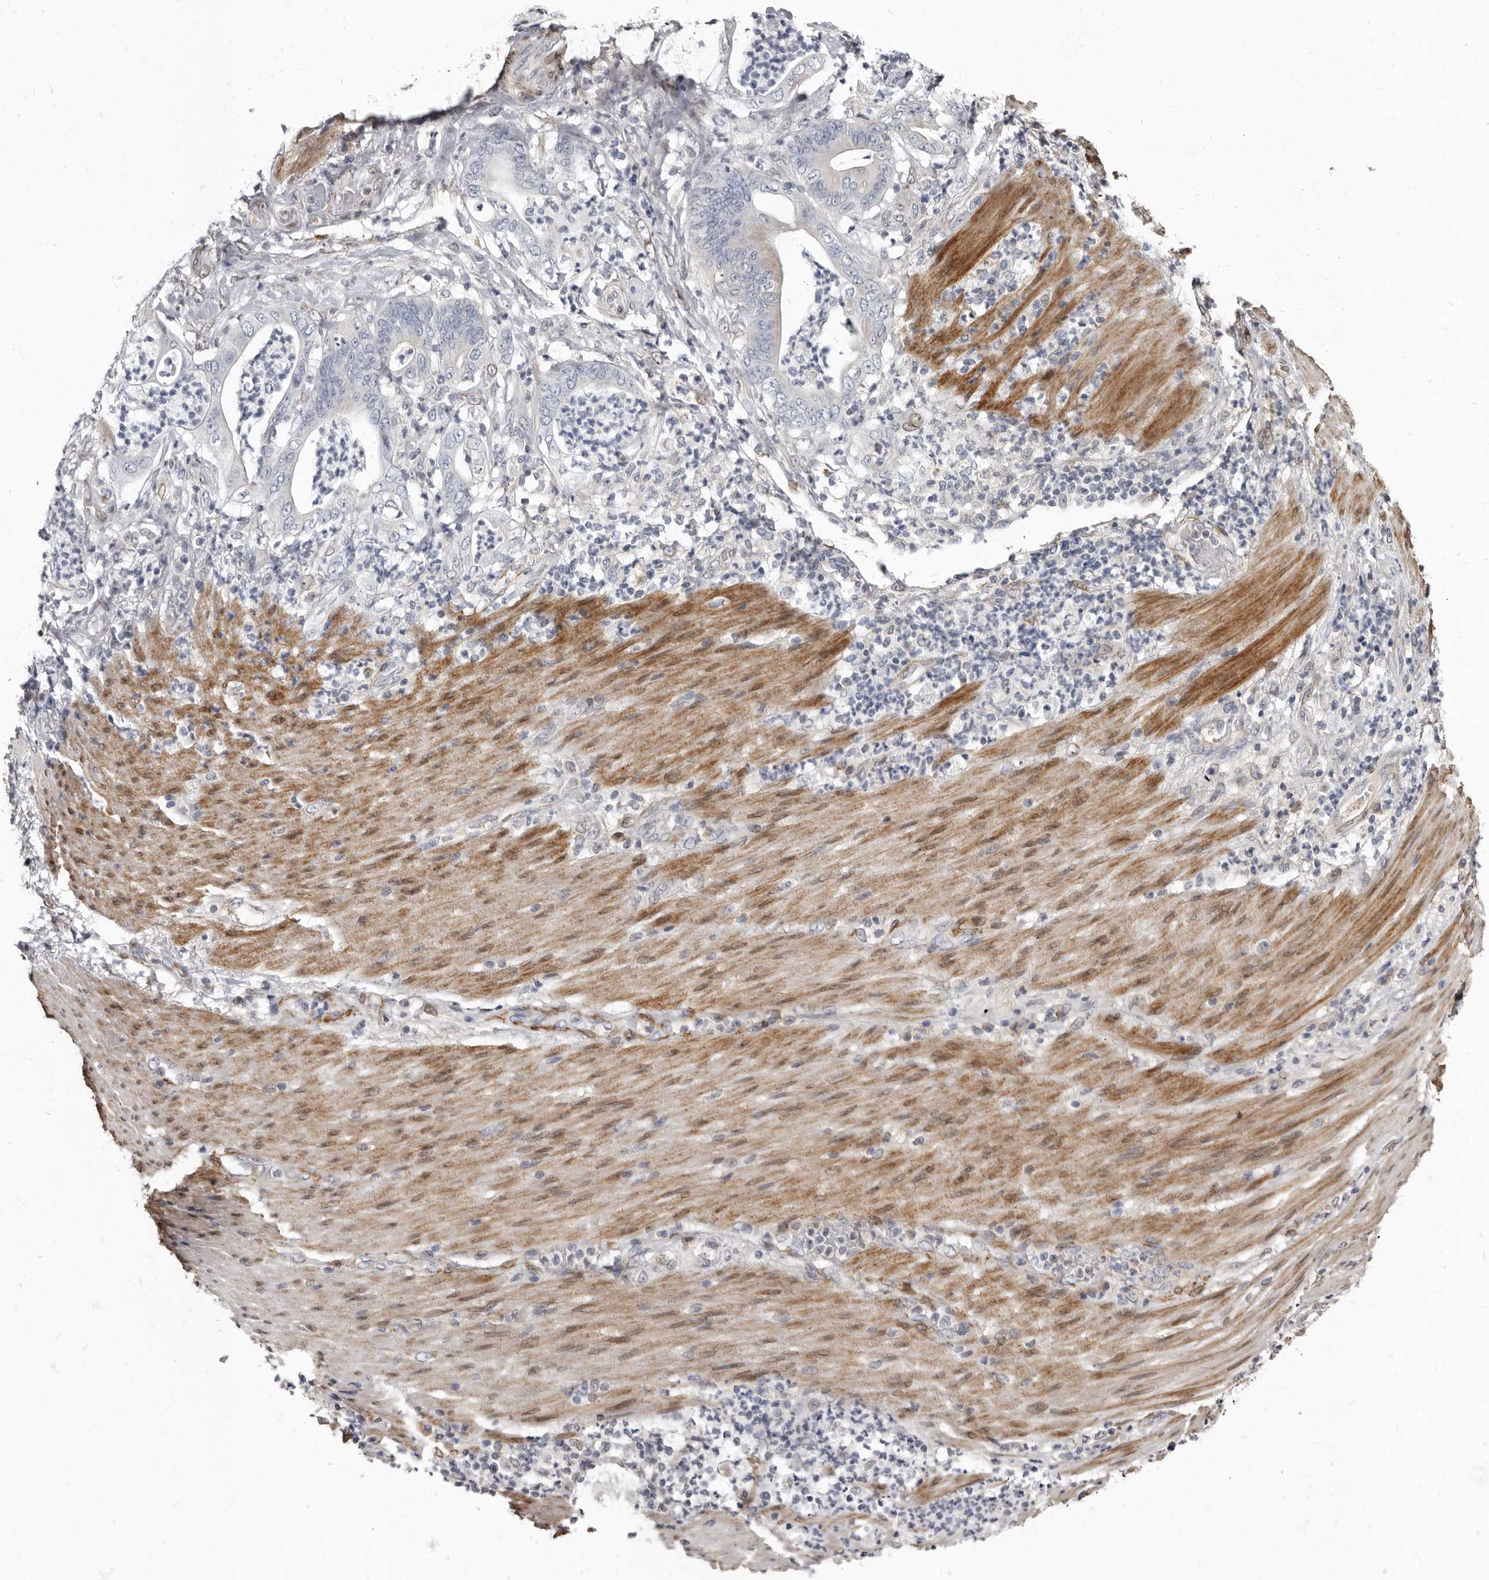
{"staining": {"intensity": "negative", "quantity": "none", "location": "none"}, "tissue": "stomach cancer", "cell_type": "Tumor cells", "image_type": "cancer", "snomed": [{"axis": "morphology", "description": "Adenocarcinoma, NOS"}, {"axis": "topography", "description": "Stomach"}], "caption": "Protein analysis of stomach cancer displays no significant expression in tumor cells.", "gene": "MRGPRF", "patient": {"sex": "female", "age": 73}}